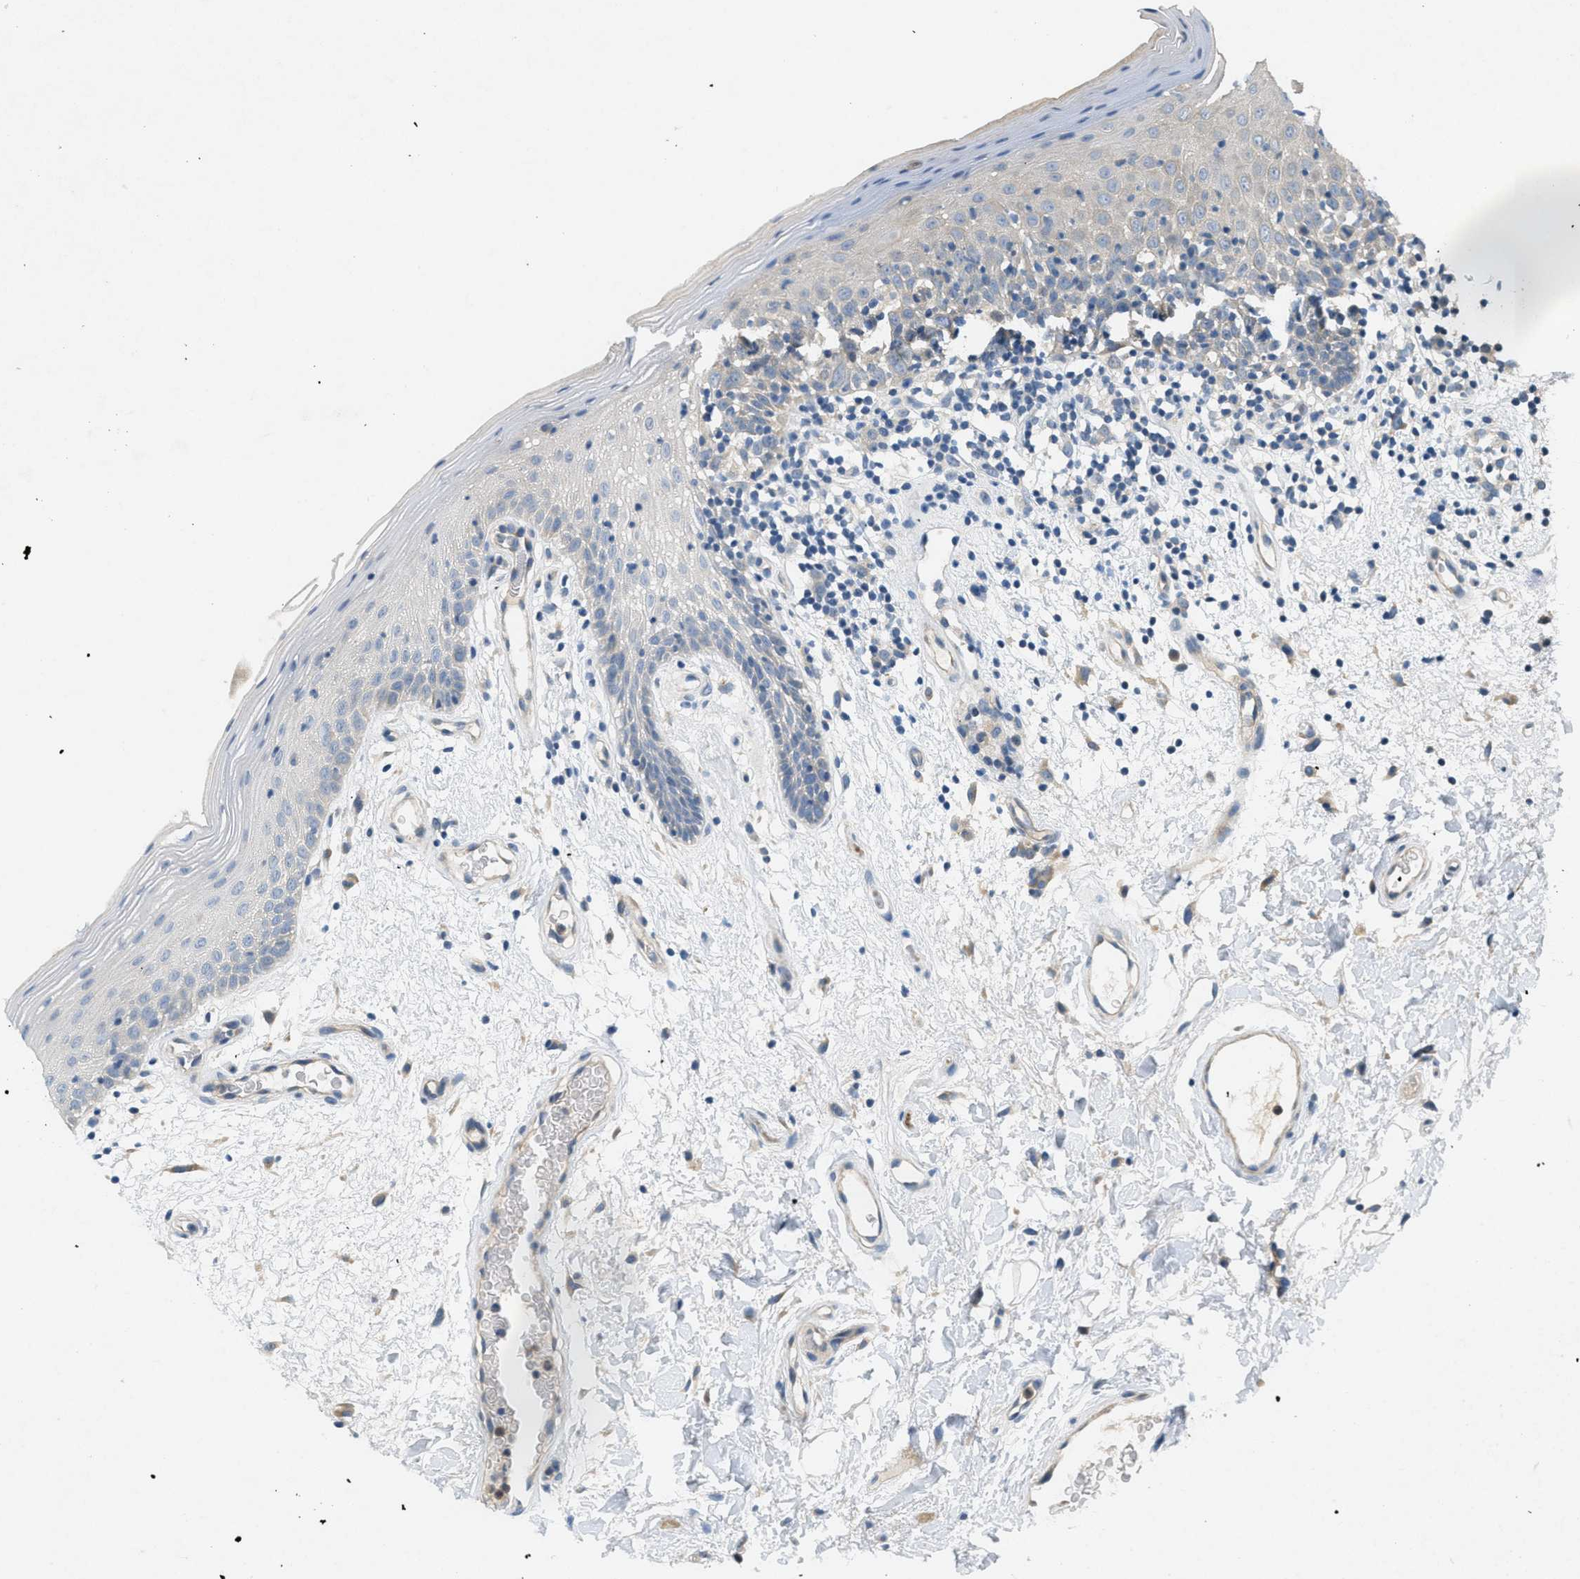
{"staining": {"intensity": "weak", "quantity": "<25%", "location": "cytoplasmic/membranous"}, "tissue": "oral mucosa", "cell_type": "Squamous epithelial cells", "image_type": "normal", "snomed": [{"axis": "morphology", "description": "Normal tissue, NOS"}, {"axis": "morphology", "description": "Squamous cell carcinoma, NOS"}, {"axis": "topography", "description": "Skeletal muscle"}, {"axis": "topography", "description": "Oral tissue"}, {"axis": "topography", "description": "Head-Neck"}], "caption": "This is an immunohistochemistry micrograph of unremarkable human oral mucosa. There is no positivity in squamous epithelial cells.", "gene": "ADCY6", "patient": {"sex": "male", "age": 71}}